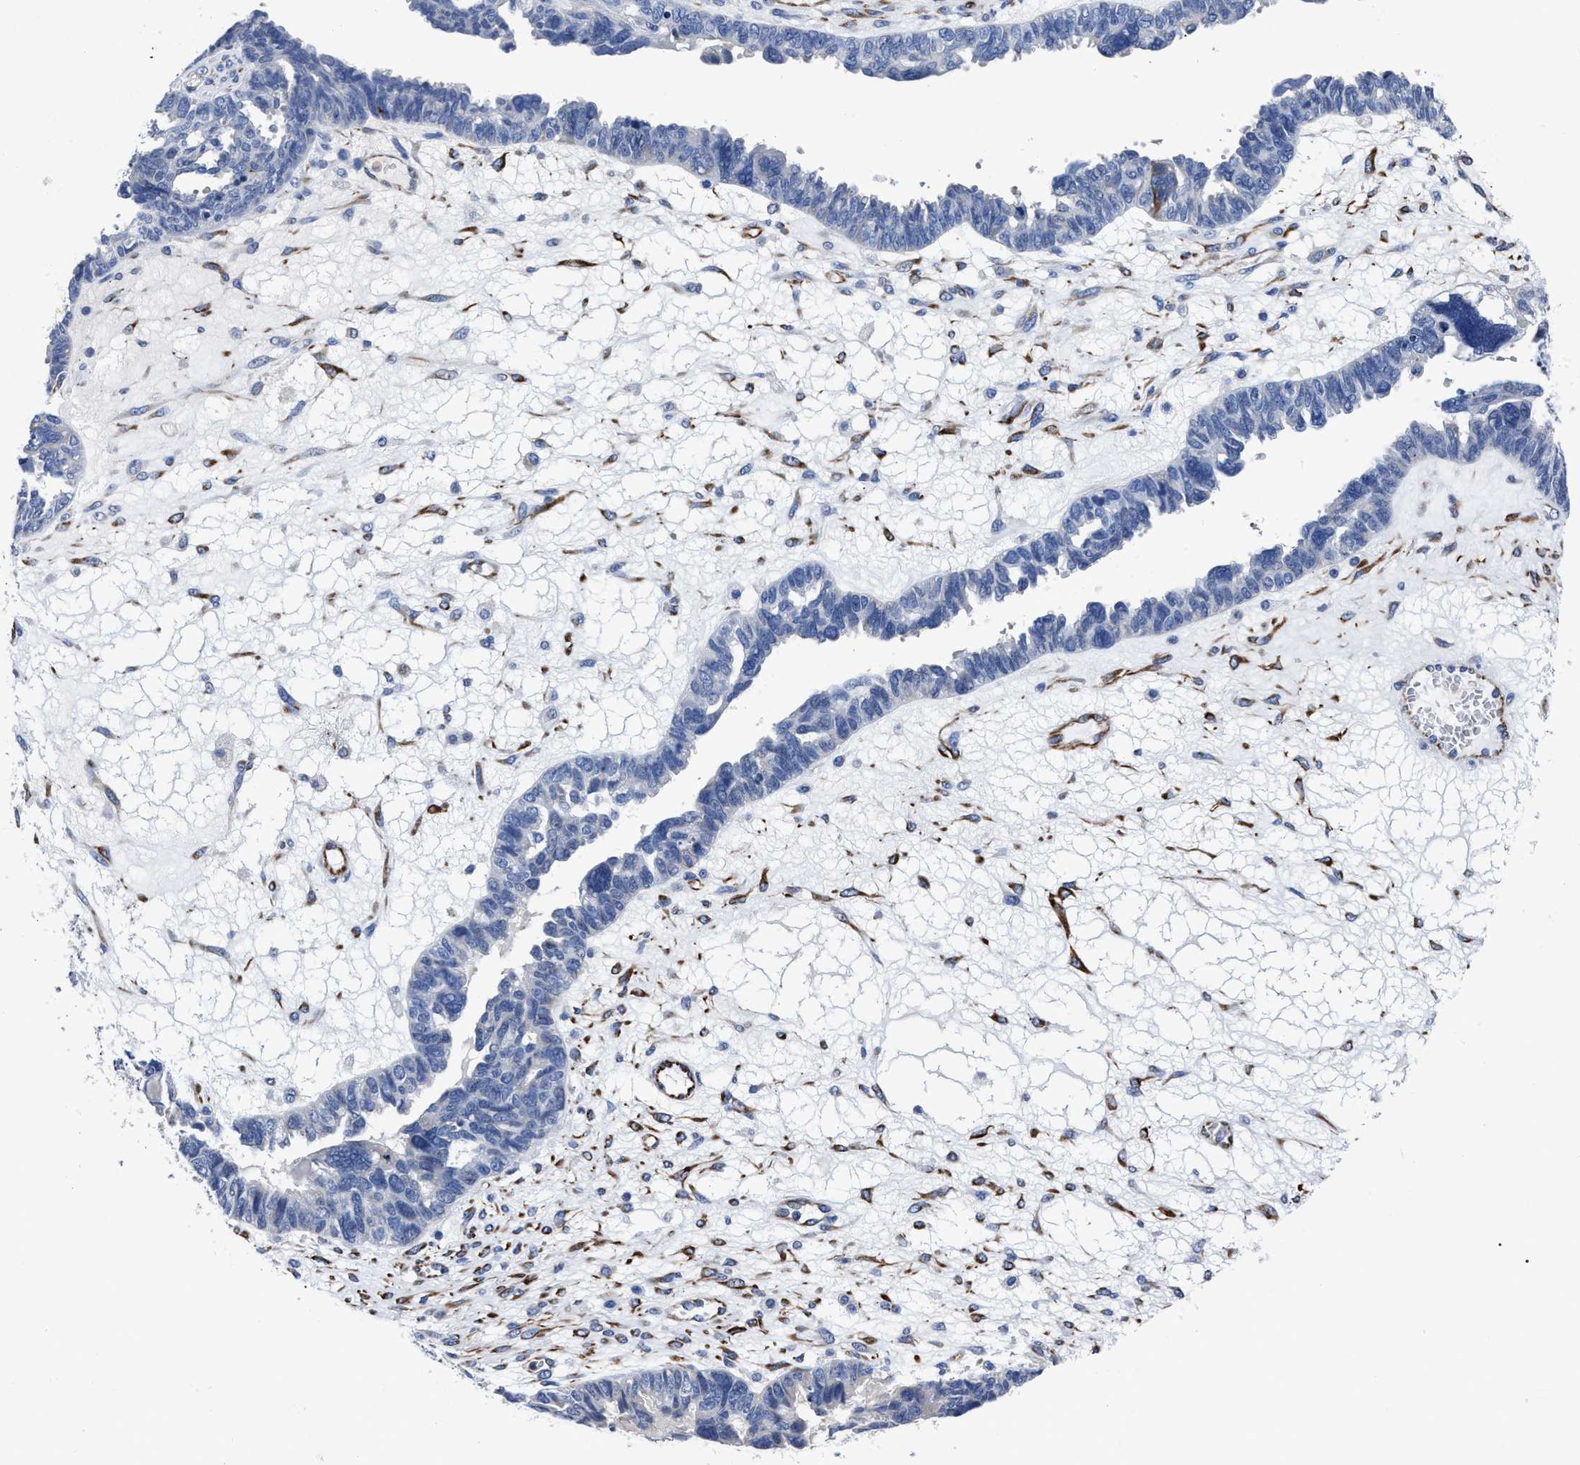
{"staining": {"intensity": "negative", "quantity": "none", "location": "none"}, "tissue": "ovarian cancer", "cell_type": "Tumor cells", "image_type": "cancer", "snomed": [{"axis": "morphology", "description": "Cystadenocarcinoma, serous, NOS"}, {"axis": "topography", "description": "Ovary"}], "caption": "This is an immunohistochemistry histopathology image of human ovarian cancer (serous cystadenocarcinoma). There is no positivity in tumor cells.", "gene": "OR10G3", "patient": {"sex": "female", "age": 79}}